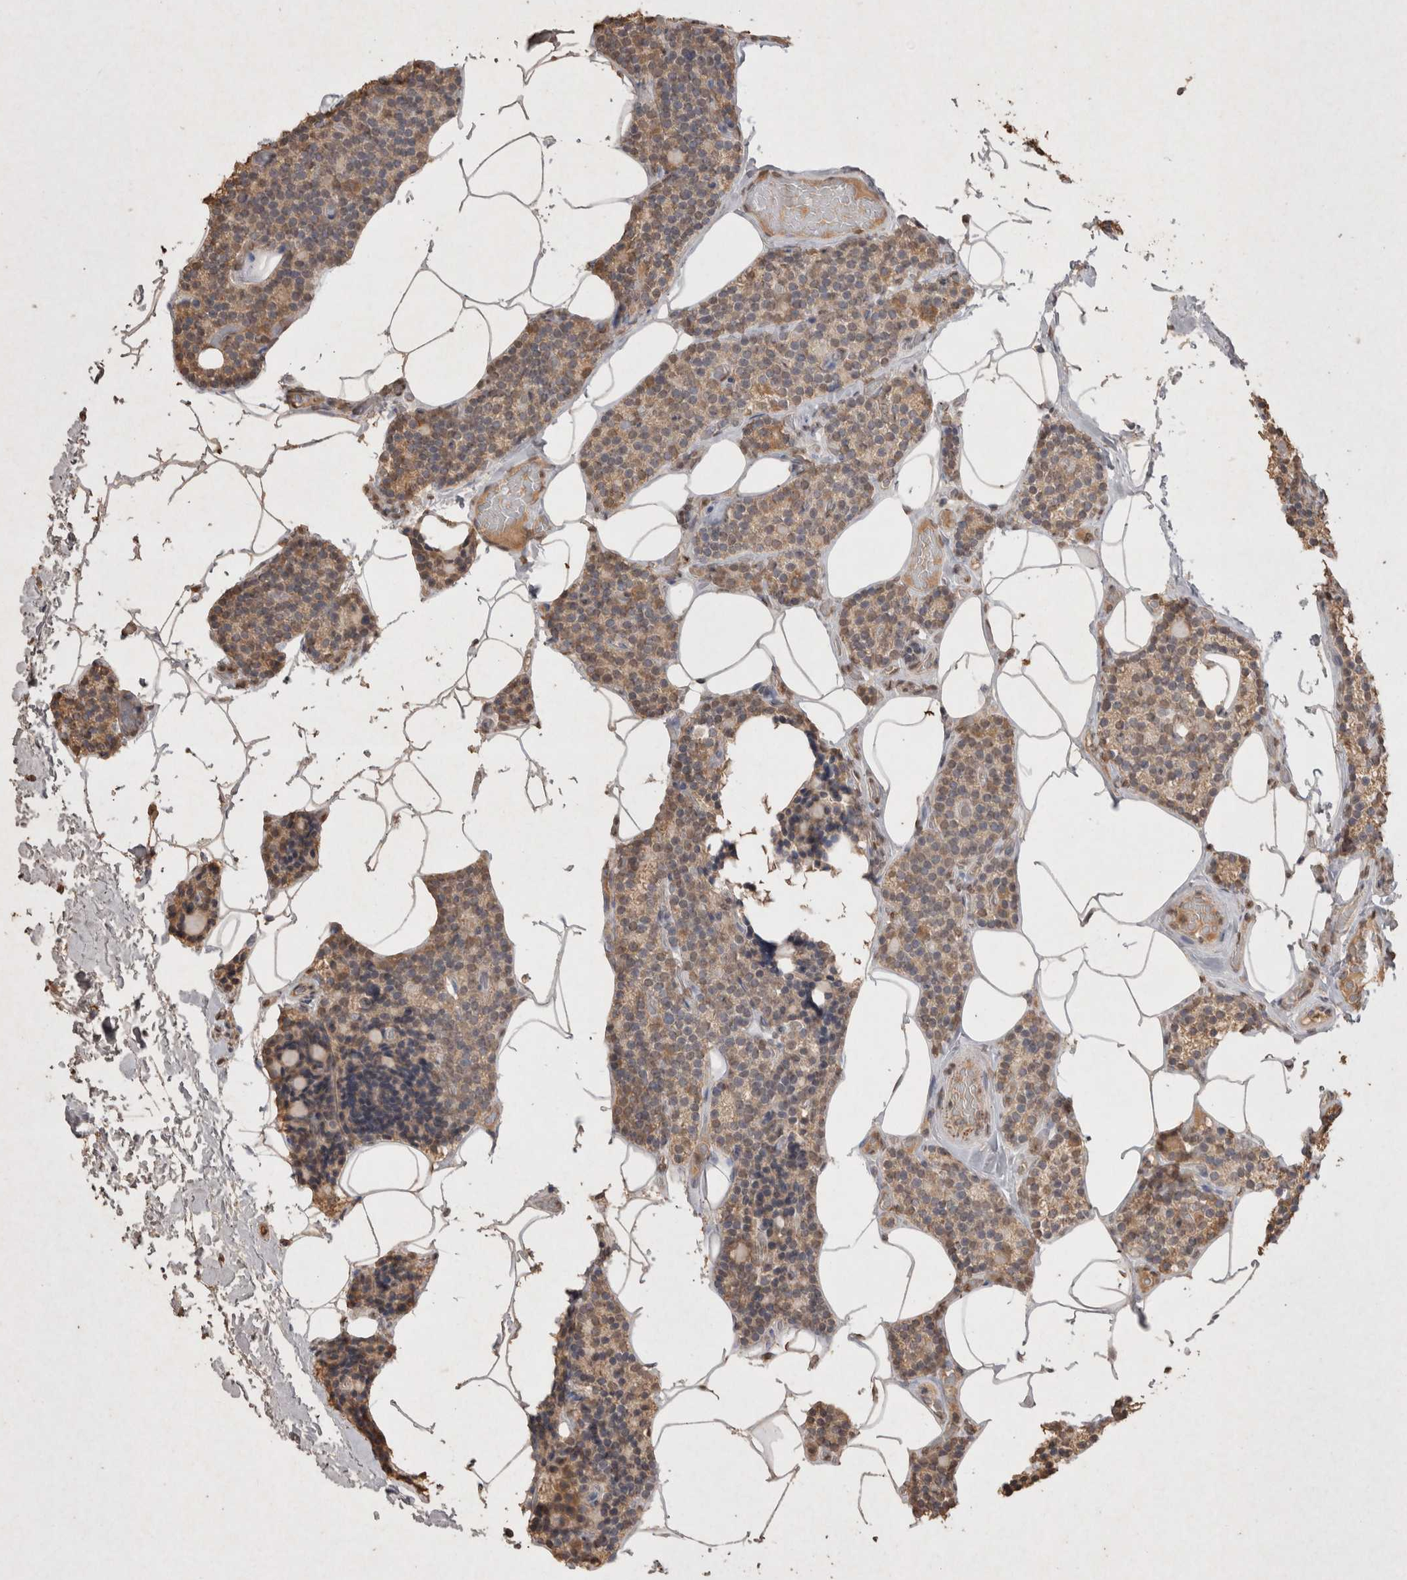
{"staining": {"intensity": "weak", "quantity": ">75%", "location": "cytoplasmic/membranous,nuclear"}, "tissue": "parathyroid gland", "cell_type": "Glandular cells", "image_type": "normal", "snomed": [{"axis": "morphology", "description": "Normal tissue, NOS"}, {"axis": "topography", "description": "Parathyroid gland"}], "caption": "Parathyroid gland stained with DAB (3,3'-diaminobenzidine) immunohistochemistry (IHC) demonstrates low levels of weak cytoplasmic/membranous,nuclear positivity in about >75% of glandular cells. The protein is stained brown, and the nuclei are stained in blue (DAB (3,3'-diaminobenzidine) IHC with brightfield microscopy, high magnification).", "gene": "MLX", "patient": {"sex": "male", "age": 52}}